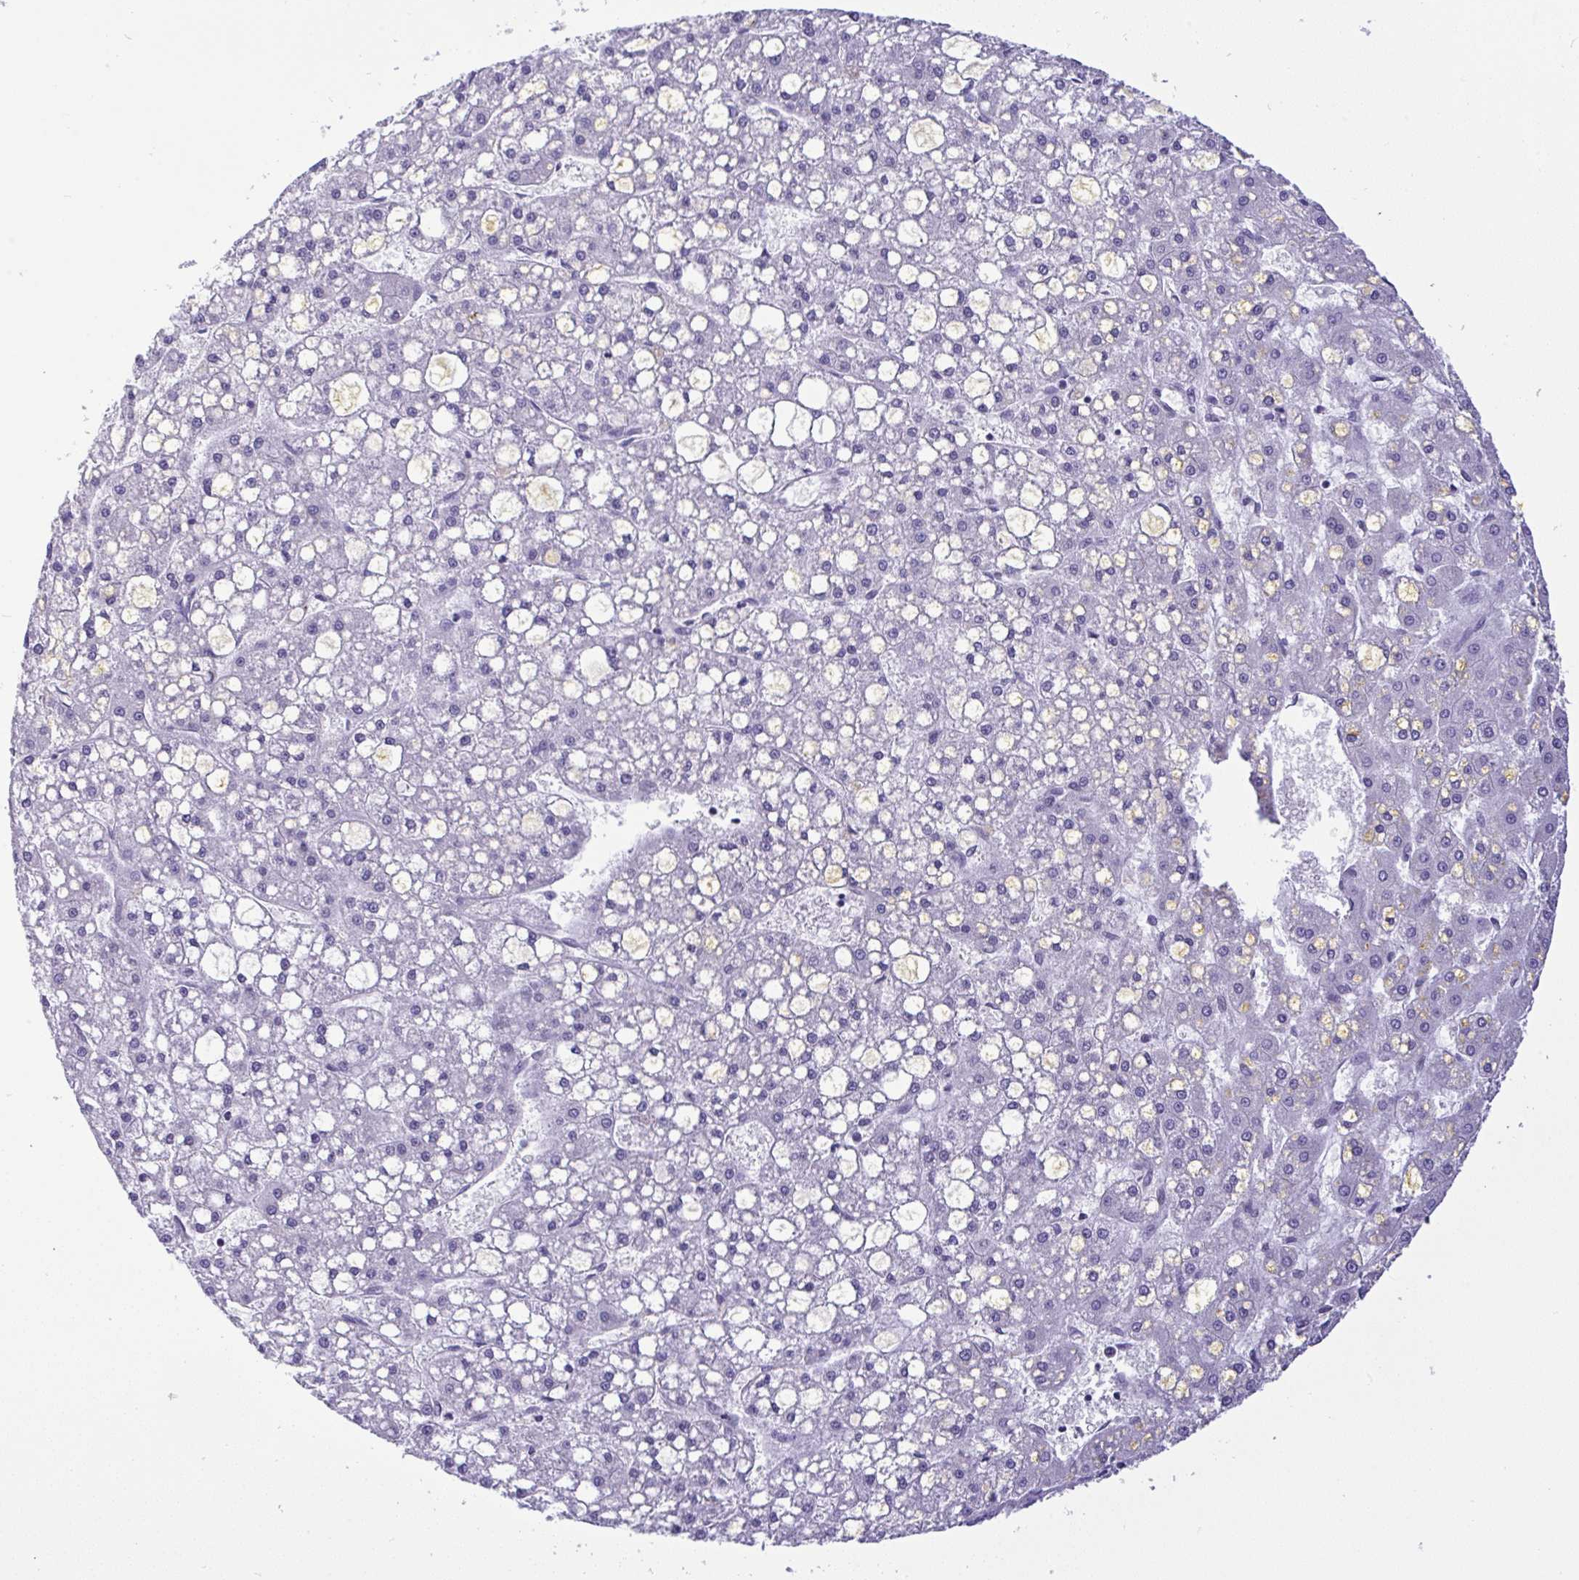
{"staining": {"intensity": "negative", "quantity": "none", "location": "none"}, "tissue": "liver cancer", "cell_type": "Tumor cells", "image_type": "cancer", "snomed": [{"axis": "morphology", "description": "Carcinoma, Hepatocellular, NOS"}, {"axis": "topography", "description": "Liver"}], "caption": "Liver hepatocellular carcinoma was stained to show a protein in brown. There is no significant positivity in tumor cells.", "gene": "YBX2", "patient": {"sex": "male", "age": 67}}